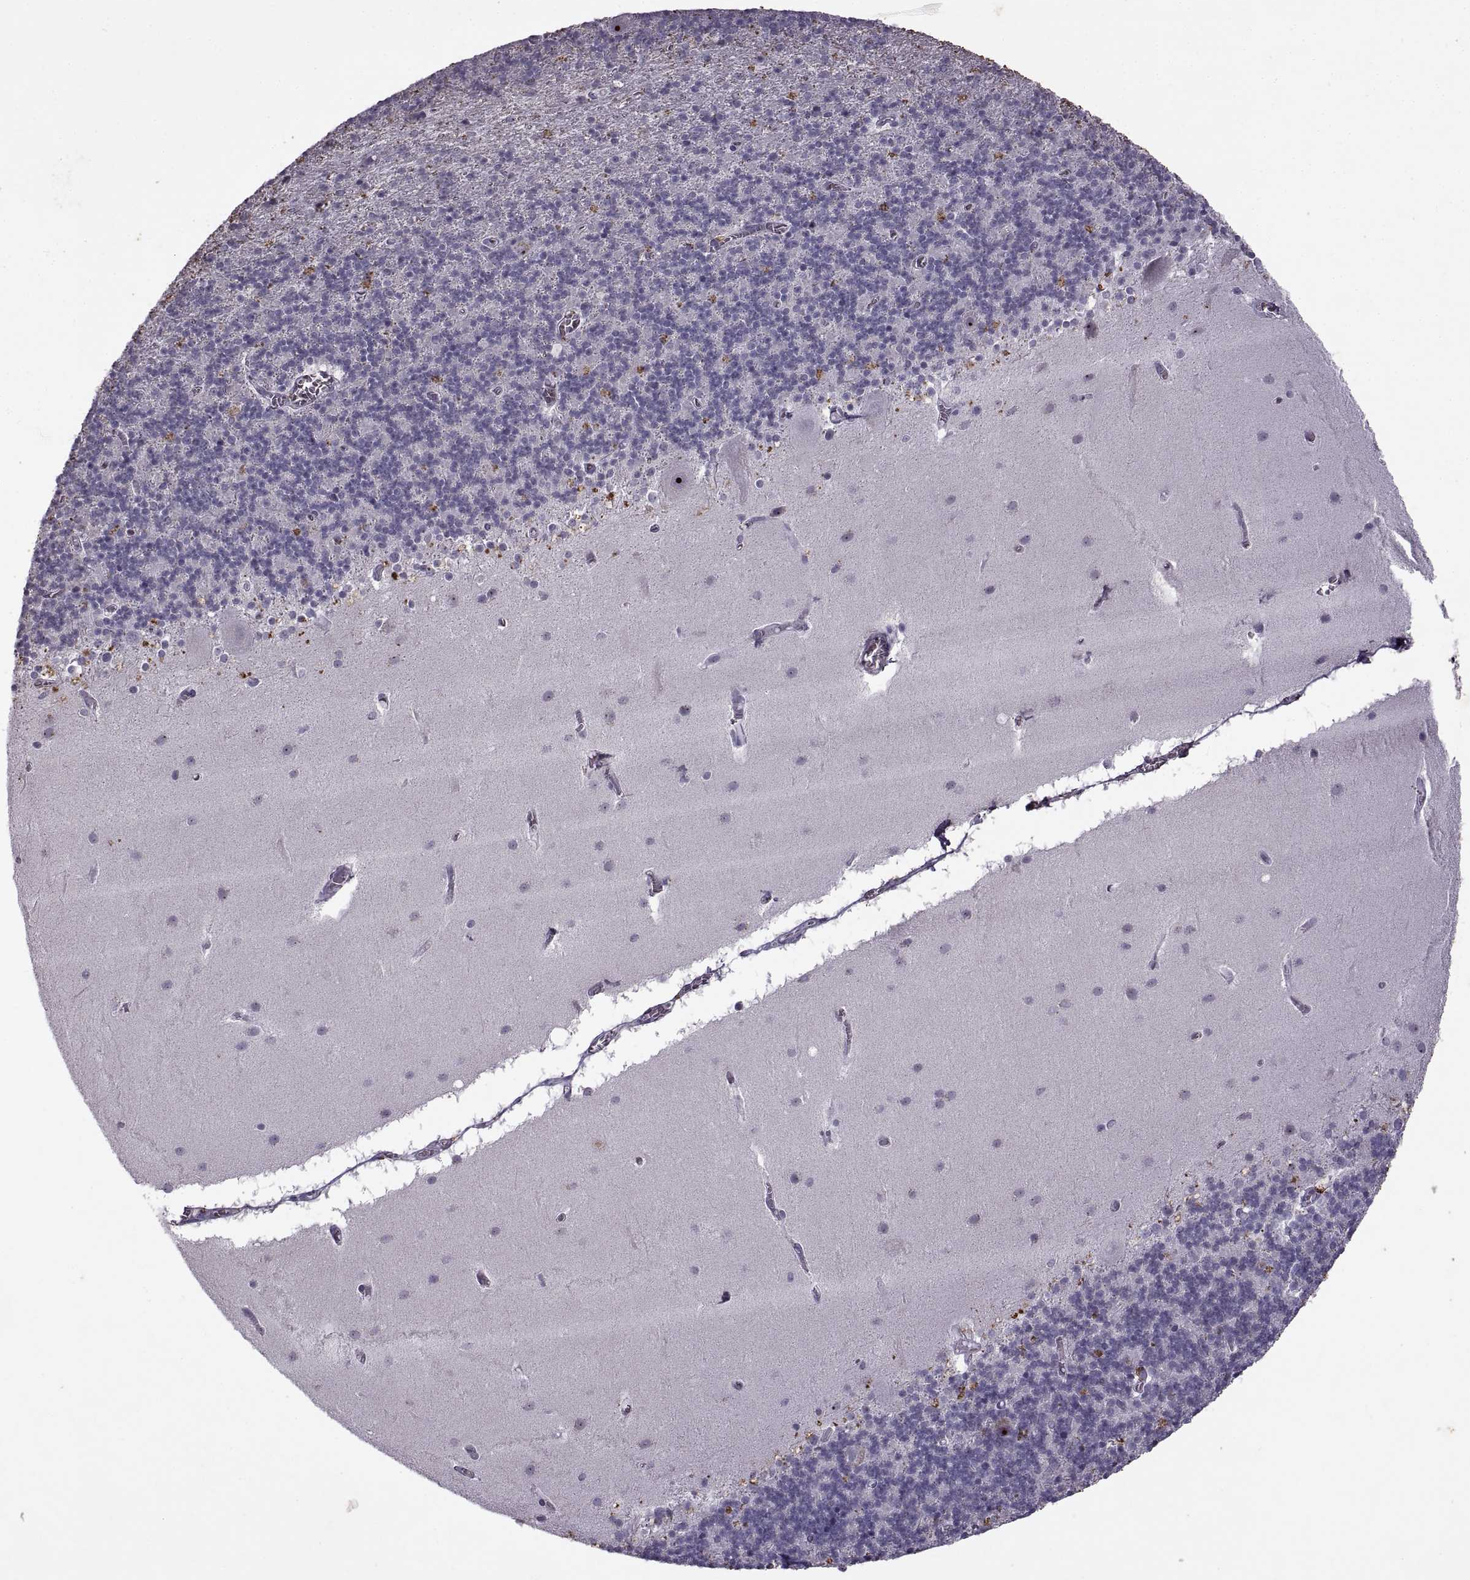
{"staining": {"intensity": "negative", "quantity": "none", "location": "none"}, "tissue": "cerebellum", "cell_type": "Cells in granular layer", "image_type": "normal", "snomed": [{"axis": "morphology", "description": "Normal tissue, NOS"}, {"axis": "topography", "description": "Cerebellum"}], "caption": "Human cerebellum stained for a protein using immunohistochemistry reveals no expression in cells in granular layer.", "gene": "SINHCAF", "patient": {"sex": "male", "age": 70}}